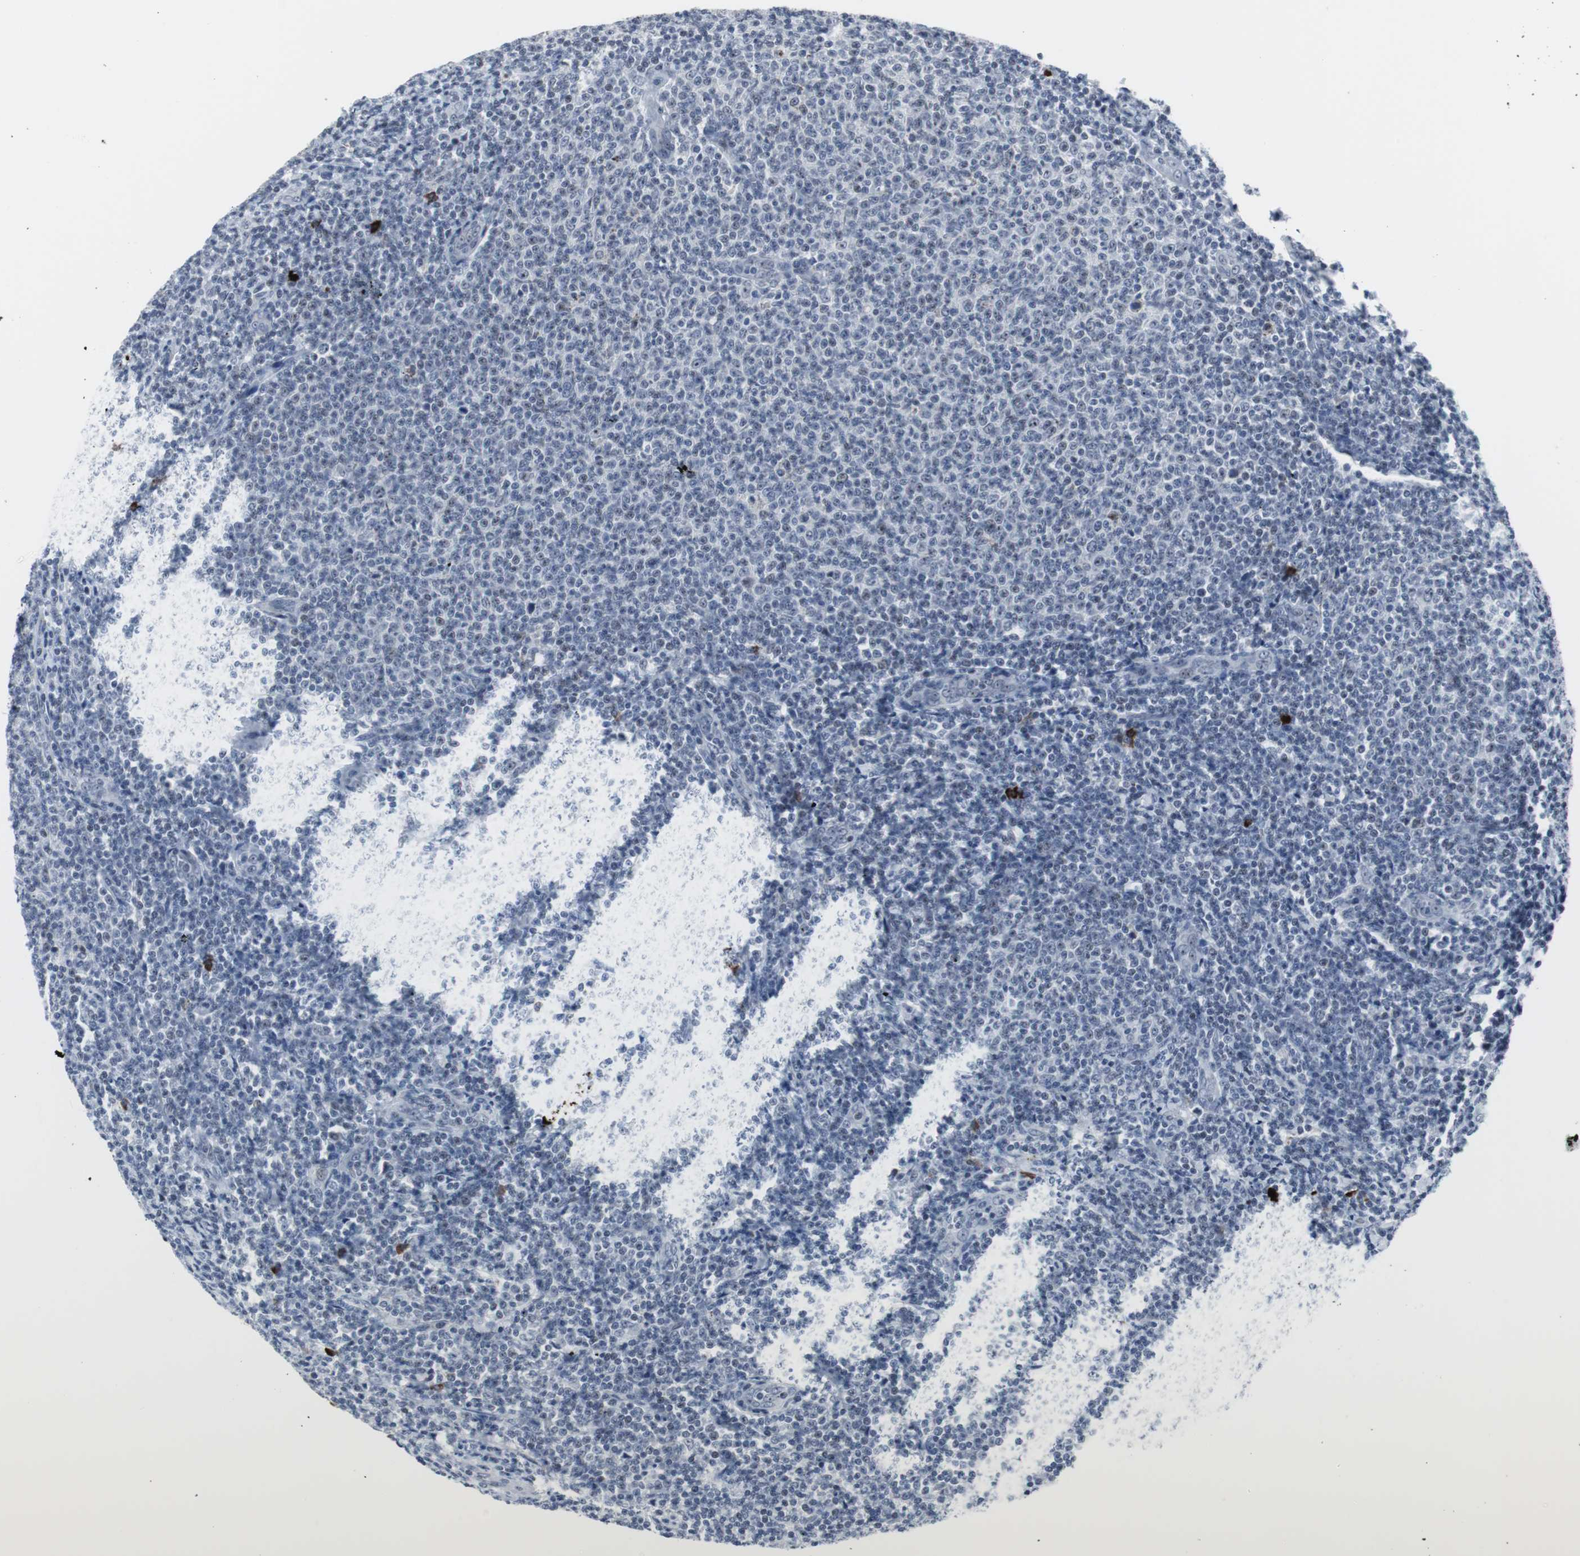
{"staining": {"intensity": "negative", "quantity": "none", "location": "none"}, "tissue": "lymphoma", "cell_type": "Tumor cells", "image_type": "cancer", "snomed": [{"axis": "morphology", "description": "Malignant lymphoma, non-Hodgkin's type, Low grade"}, {"axis": "topography", "description": "Lymph node"}], "caption": "This is an IHC photomicrograph of lymphoma. There is no expression in tumor cells.", "gene": "DOK1", "patient": {"sex": "male", "age": 66}}